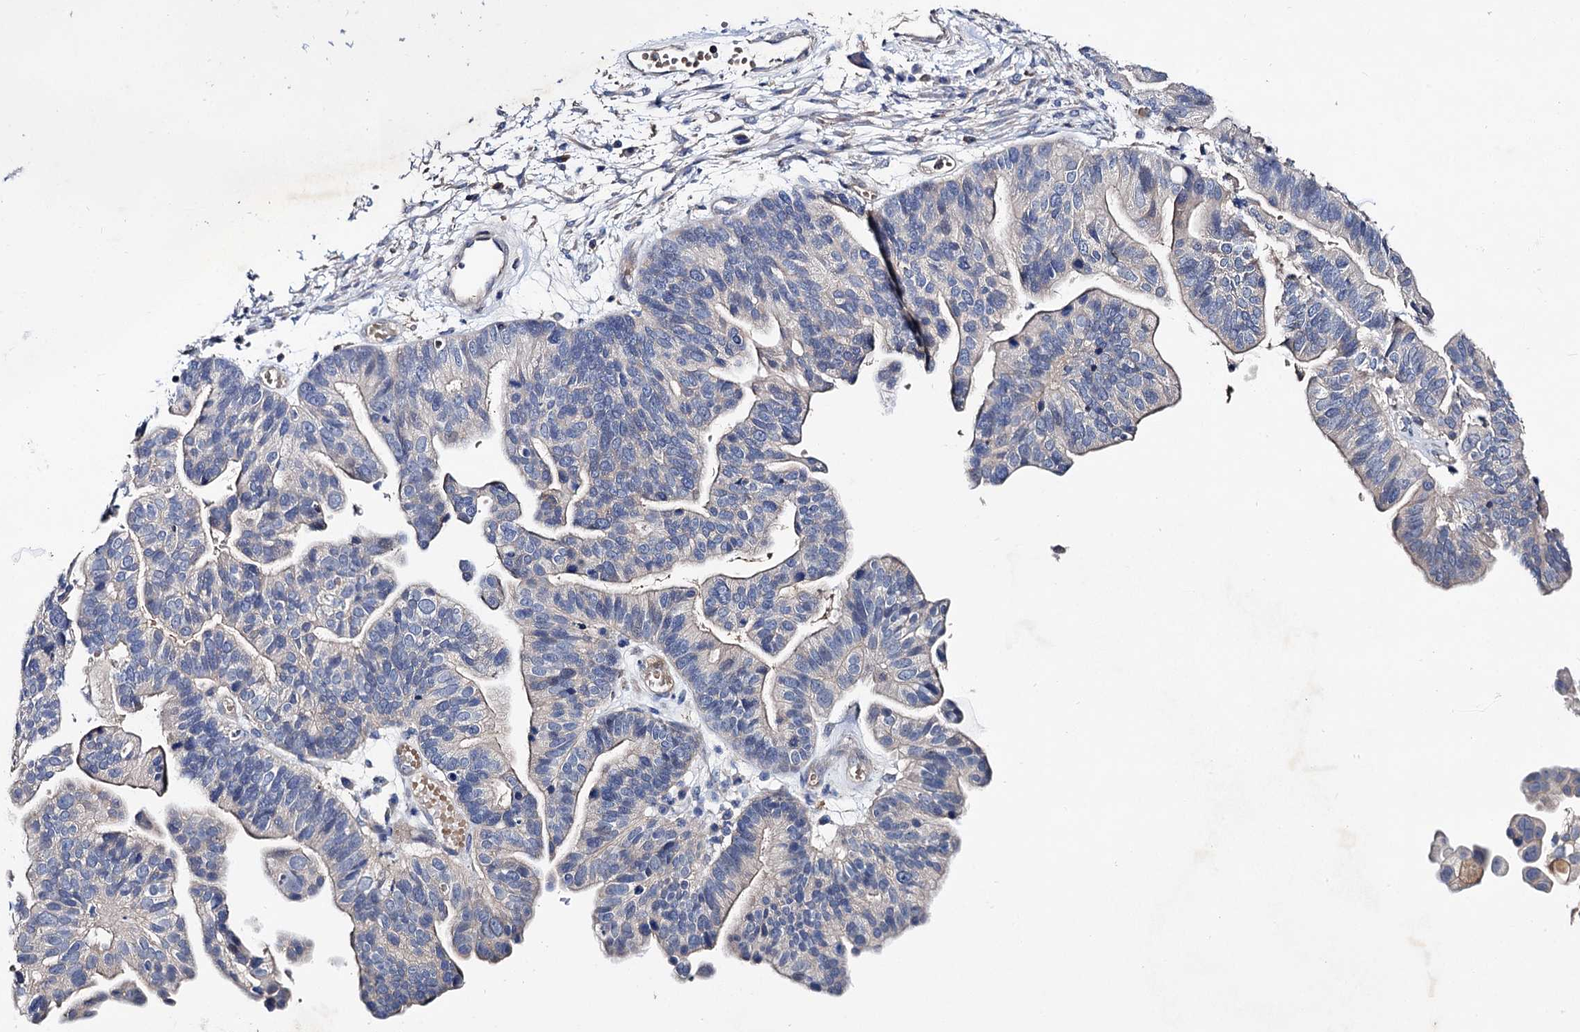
{"staining": {"intensity": "weak", "quantity": "<25%", "location": "cytoplasmic/membranous"}, "tissue": "ovarian cancer", "cell_type": "Tumor cells", "image_type": "cancer", "snomed": [{"axis": "morphology", "description": "Cystadenocarcinoma, serous, NOS"}, {"axis": "topography", "description": "Ovary"}], "caption": "This is an IHC photomicrograph of serous cystadenocarcinoma (ovarian). There is no positivity in tumor cells.", "gene": "HVCN1", "patient": {"sex": "female", "age": 56}}